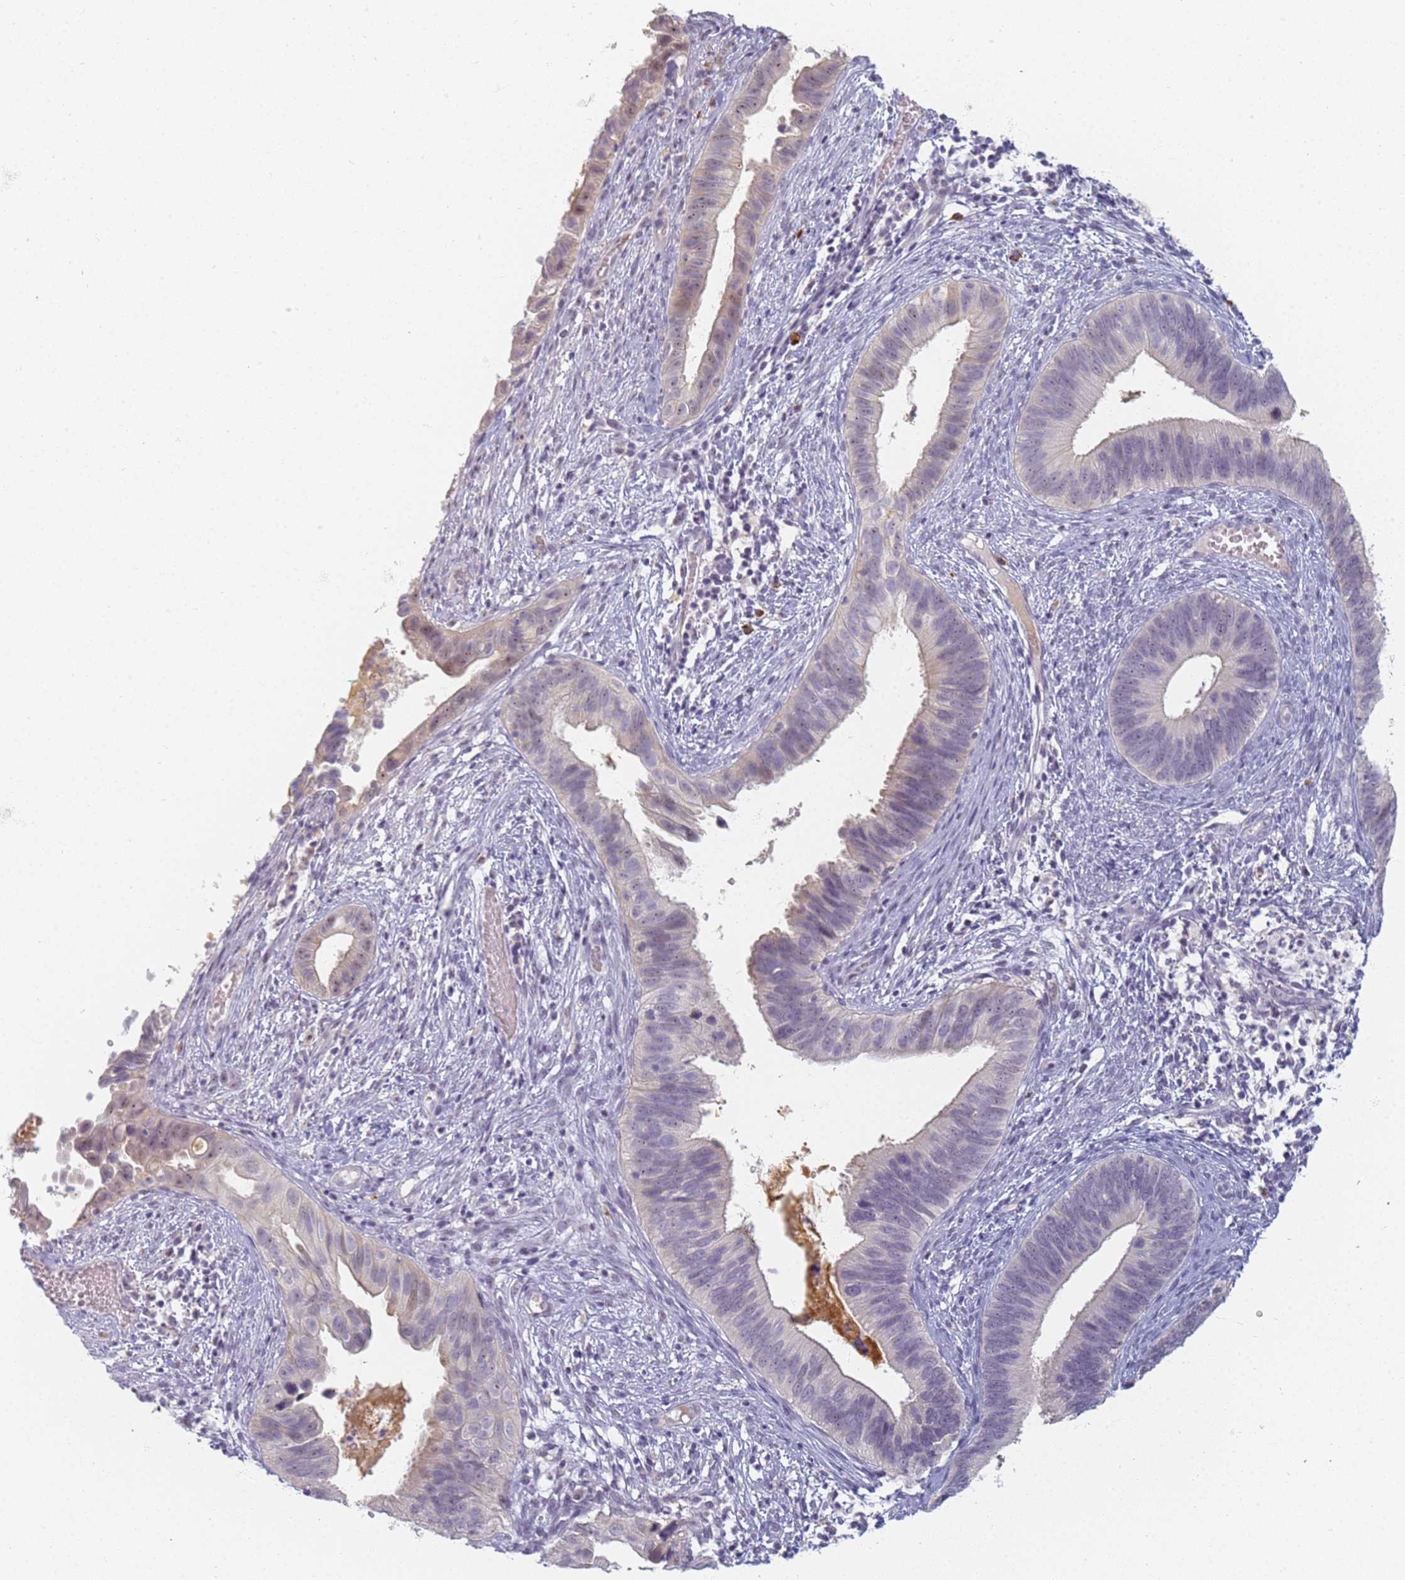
{"staining": {"intensity": "weak", "quantity": "<25%", "location": "cytoplasmic/membranous"}, "tissue": "cervical cancer", "cell_type": "Tumor cells", "image_type": "cancer", "snomed": [{"axis": "morphology", "description": "Adenocarcinoma, NOS"}, {"axis": "topography", "description": "Cervix"}], "caption": "IHC histopathology image of human adenocarcinoma (cervical) stained for a protein (brown), which exhibits no positivity in tumor cells.", "gene": "SLC38A9", "patient": {"sex": "female", "age": 42}}